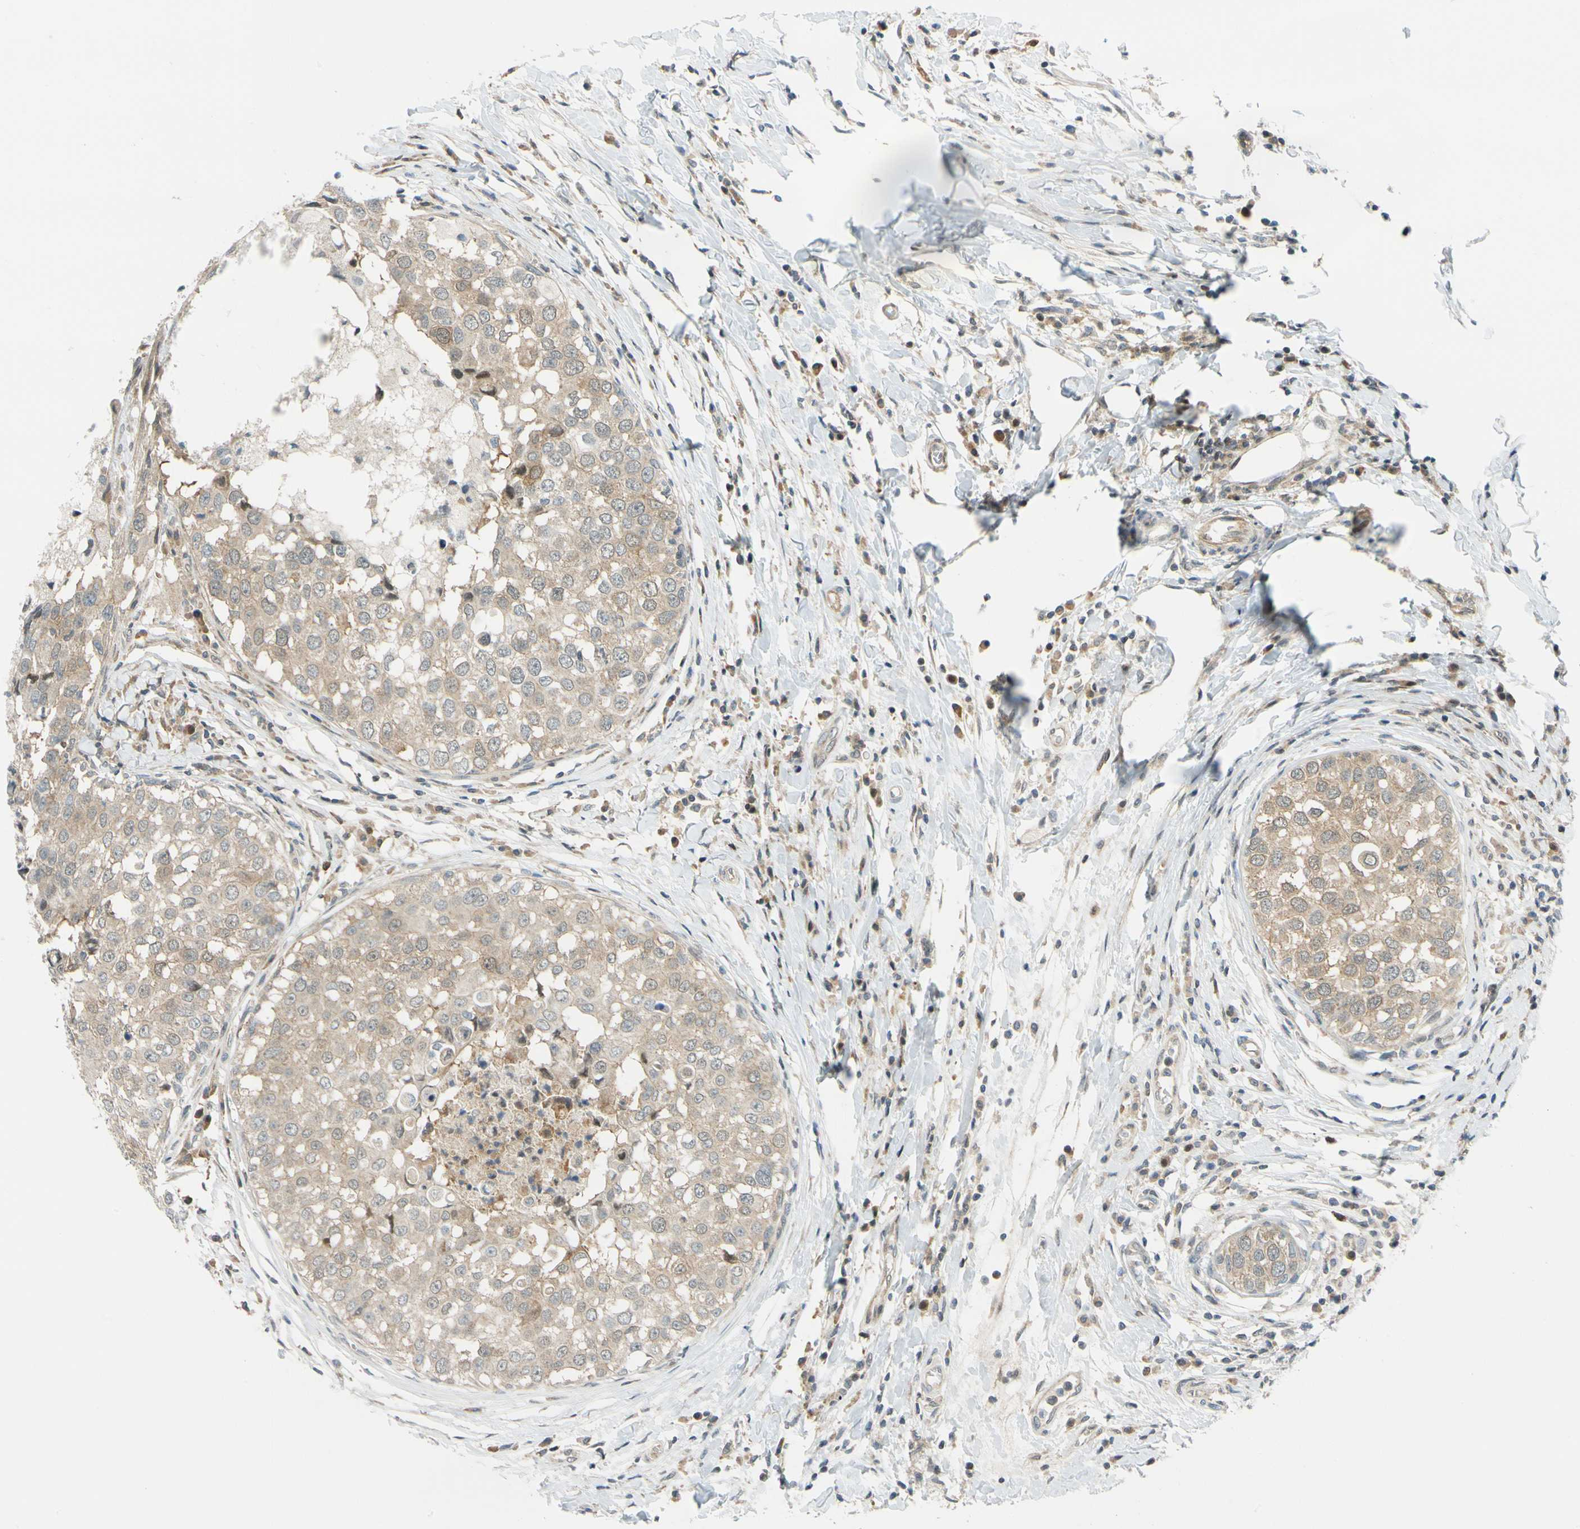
{"staining": {"intensity": "weak", "quantity": ">75%", "location": "cytoplasmic/membranous"}, "tissue": "breast cancer", "cell_type": "Tumor cells", "image_type": "cancer", "snomed": [{"axis": "morphology", "description": "Duct carcinoma"}, {"axis": "topography", "description": "Breast"}], "caption": "Protein expression analysis of human breast invasive ductal carcinoma reveals weak cytoplasmic/membranous positivity in approximately >75% of tumor cells. The staining is performed using DAB brown chromogen to label protein expression. The nuclei are counter-stained blue using hematoxylin.", "gene": "MAPK9", "patient": {"sex": "female", "age": 27}}